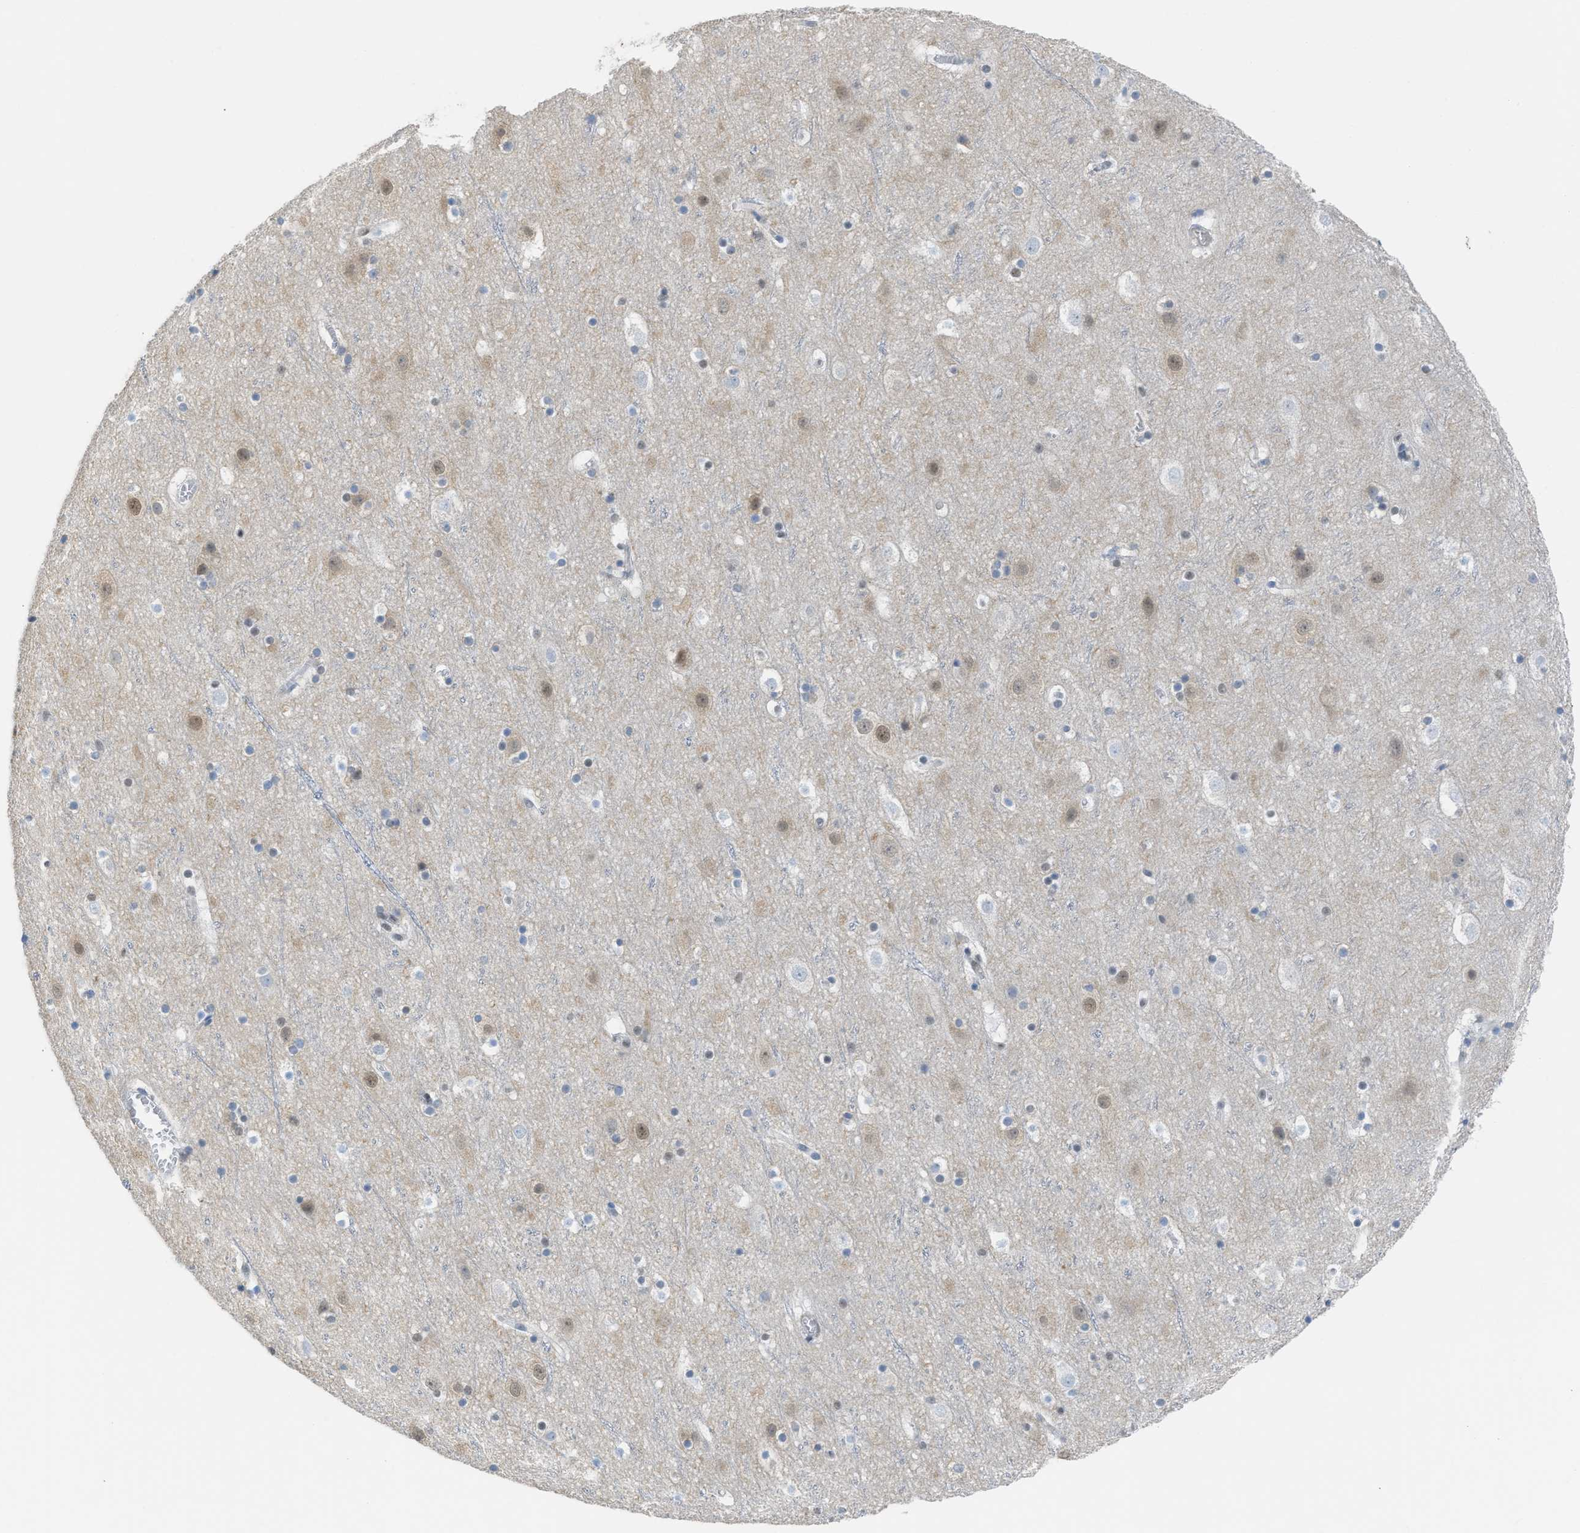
{"staining": {"intensity": "negative", "quantity": "none", "location": "none"}, "tissue": "cerebral cortex", "cell_type": "Endothelial cells", "image_type": "normal", "snomed": [{"axis": "morphology", "description": "Normal tissue, NOS"}, {"axis": "topography", "description": "Cerebral cortex"}], "caption": "High power microscopy photomicrograph of an IHC histopathology image of benign cerebral cortex, revealing no significant positivity in endothelial cells.", "gene": "SCAF4", "patient": {"sex": "male", "age": 45}}